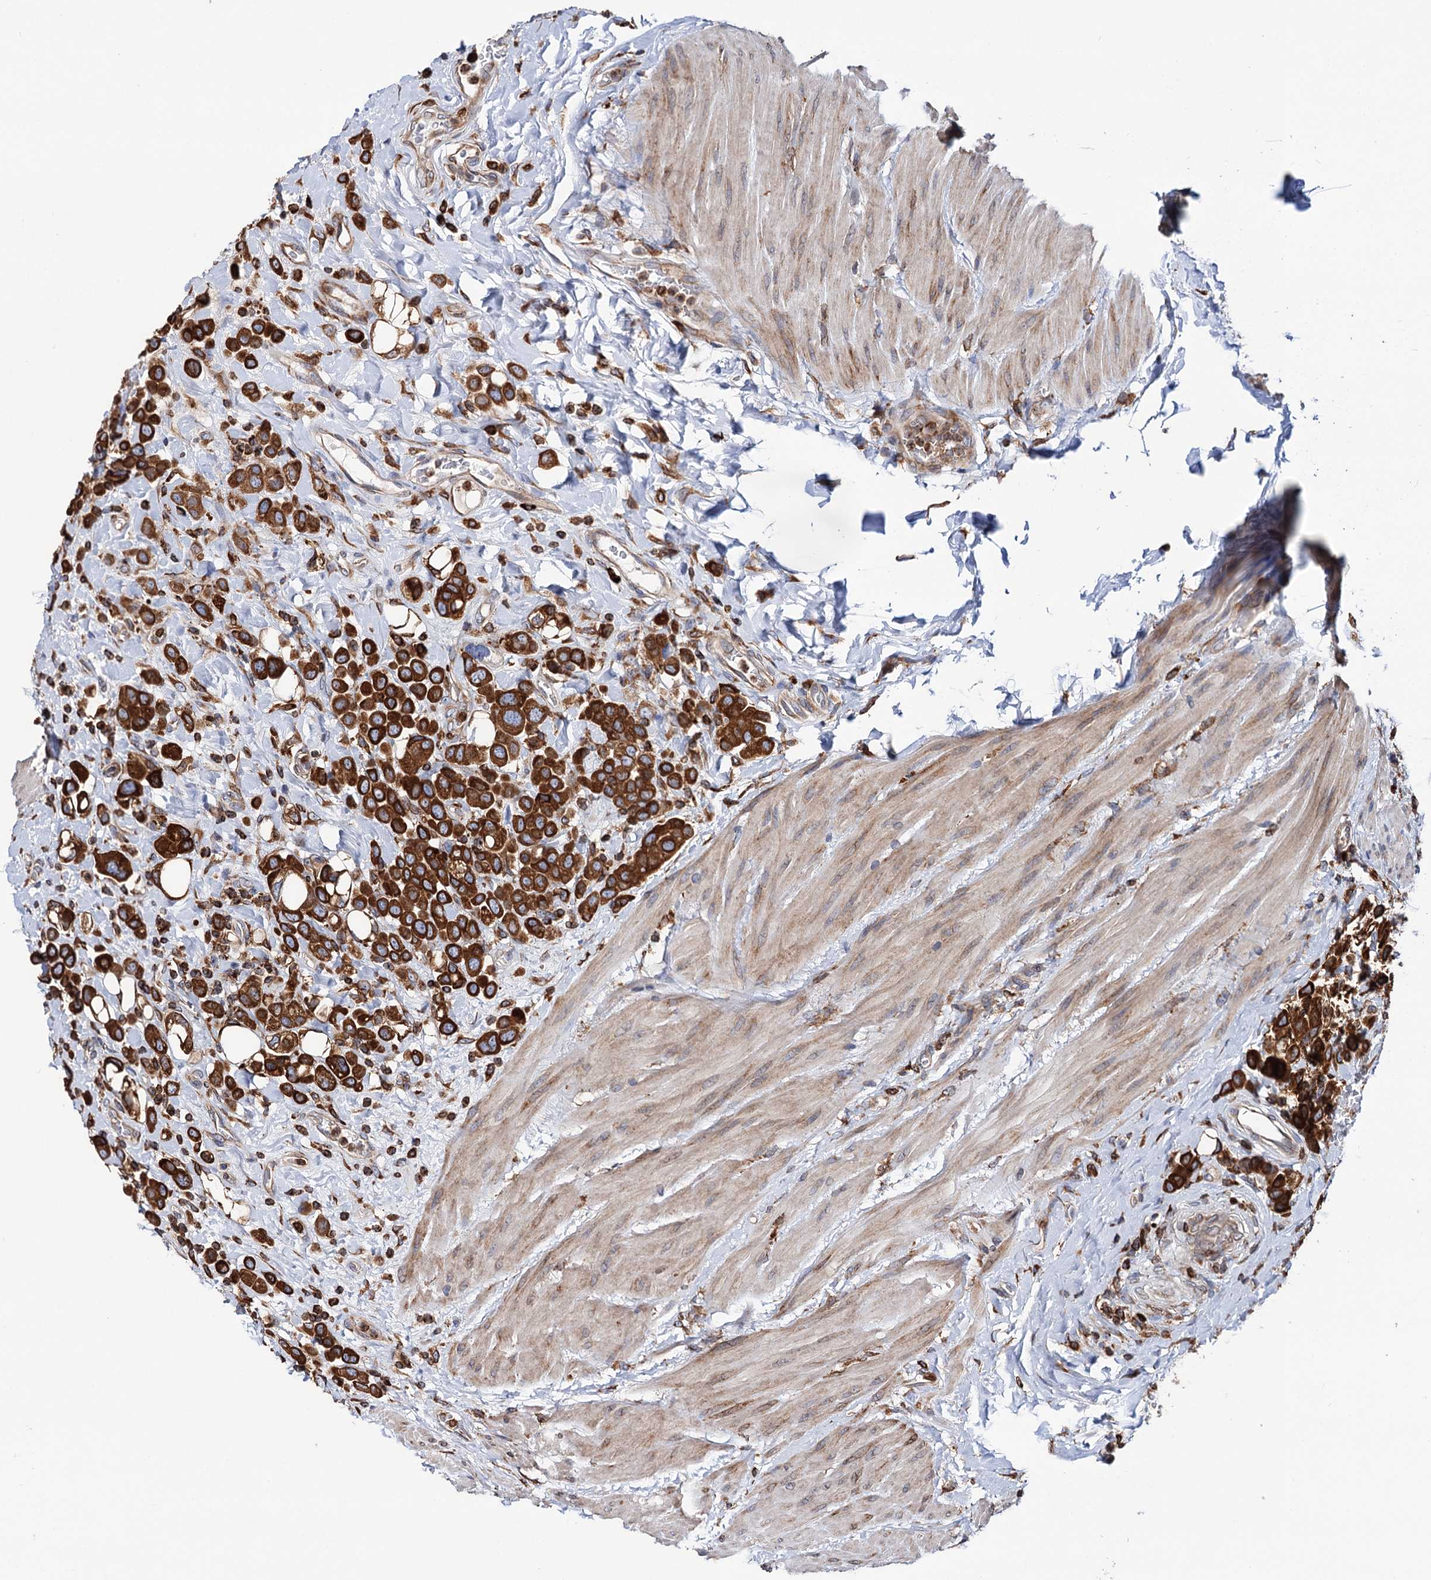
{"staining": {"intensity": "strong", "quantity": ">75%", "location": "cytoplasmic/membranous"}, "tissue": "urothelial cancer", "cell_type": "Tumor cells", "image_type": "cancer", "snomed": [{"axis": "morphology", "description": "Urothelial carcinoma, High grade"}, {"axis": "topography", "description": "Urinary bladder"}], "caption": "High-grade urothelial carcinoma stained with DAB immunohistochemistry (IHC) displays high levels of strong cytoplasmic/membranous expression in approximately >75% of tumor cells.", "gene": "ERP29", "patient": {"sex": "male", "age": 50}}